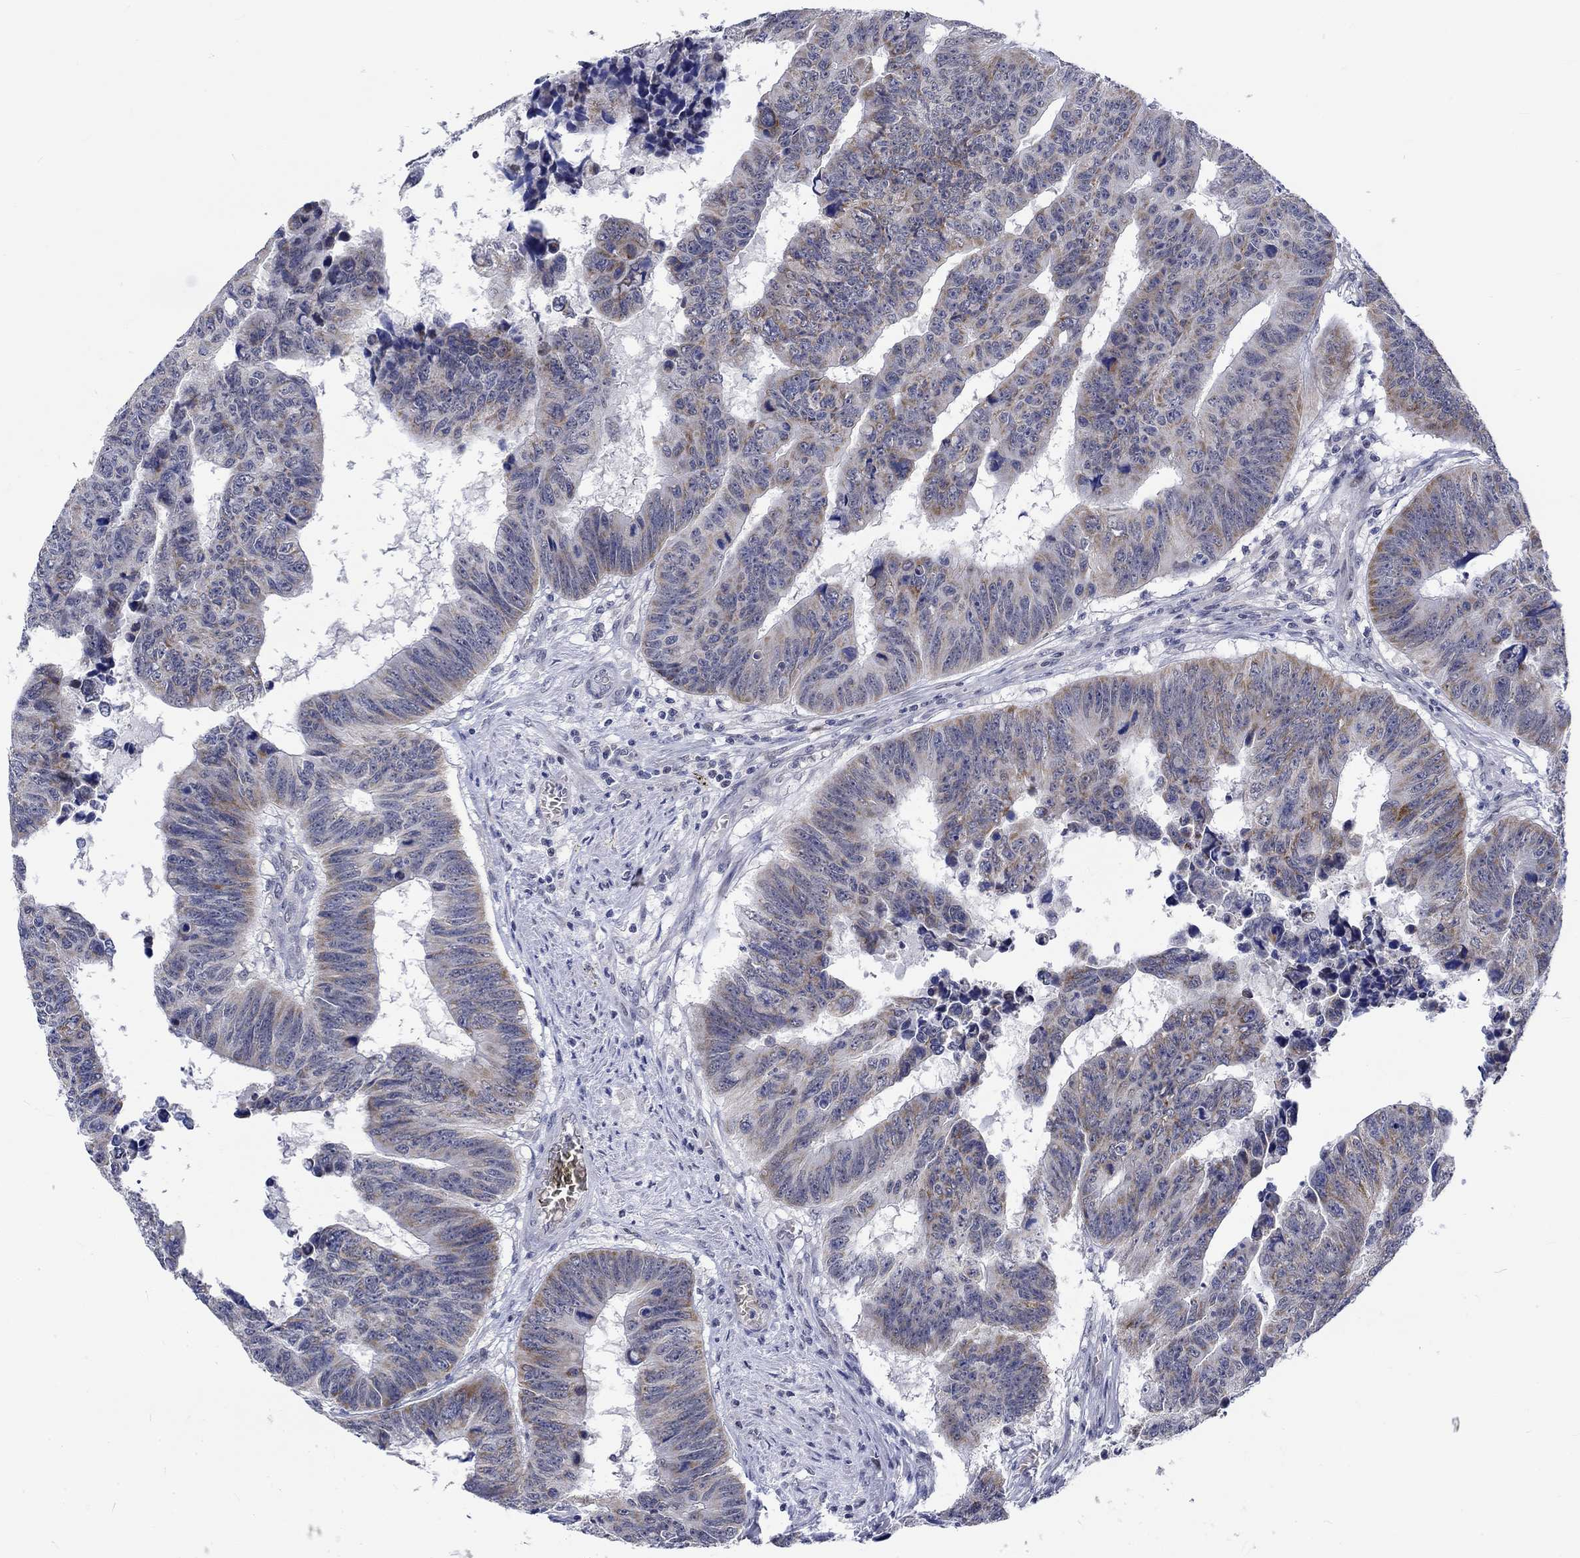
{"staining": {"intensity": "strong", "quantity": "<25%", "location": "cytoplasmic/membranous"}, "tissue": "colorectal cancer", "cell_type": "Tumor cells", "image_type": "cancer", "snomed": [{"axis": "morphology", "description": "Adenocarcinoma, NOS"}, {"axis": "topography", "description": "Appendix"}, {"axis": "topography", "description": "Colon"}, {"axis": "topography", "description": "Cecum"}, {"axis": "topography", "description": "Colon asc"}], "caption": "A photomicrograph of human colorectal adenocarcinoma stained for a protein displays strong cytoplasmic/membranous brown staining in tumor cells.", "gene": "WASF1", "patient": {"sex": "female", "age": 85}}